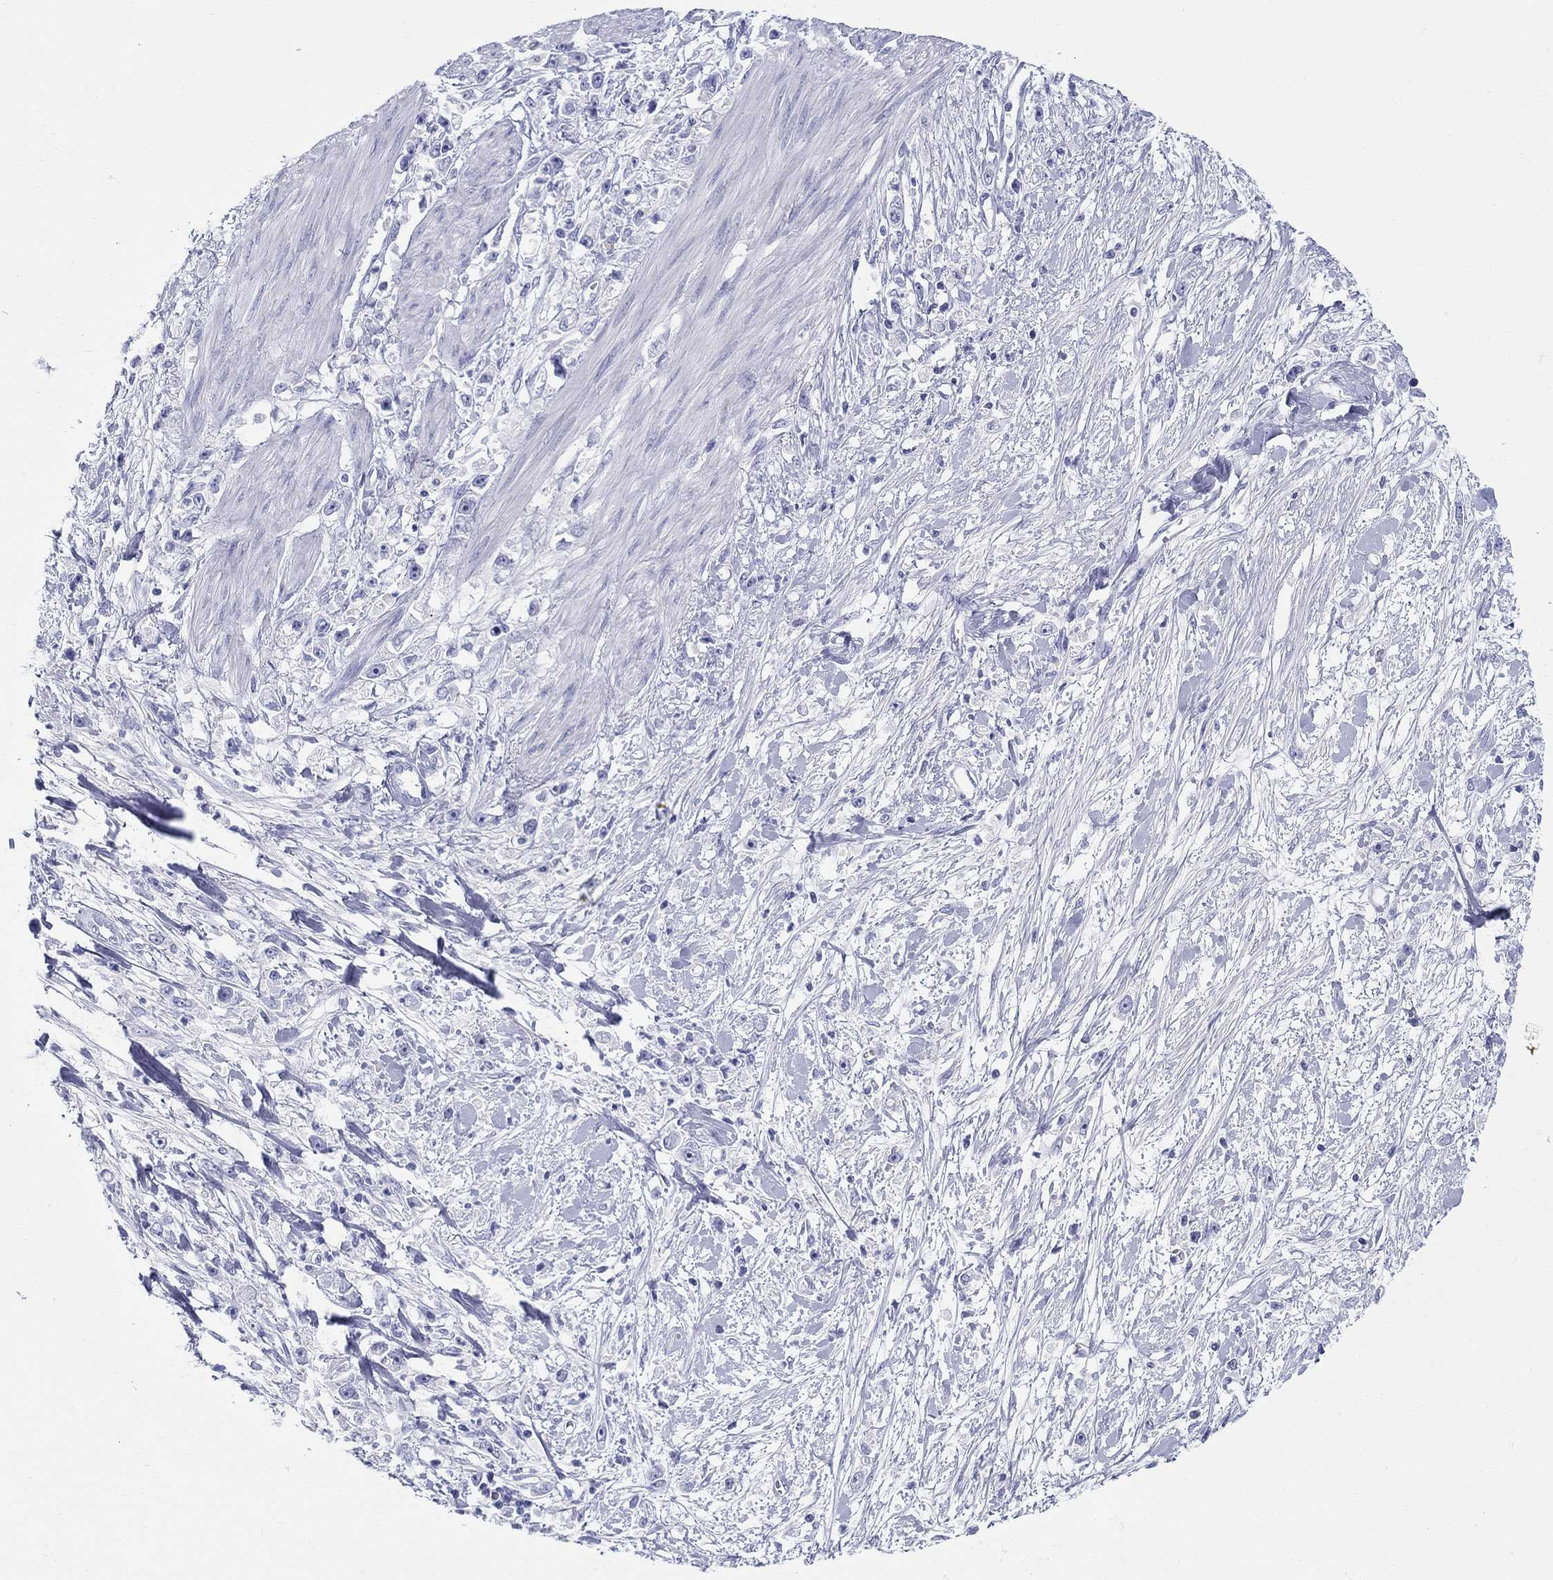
{"staining": {"intensity": "negative", "quantity": "none", "location": "none"}, "tissue": "stomach cancer", "cell_type": "Tumor cells", "image_type": "cancer", "snomed": [{"axis": "morphology", "description": "Adenocarcinoma, NOS"}, {"axis": "topography", "description": "Stomach"}], "caption": "DAB immunohistochemical staining of stomach cancer (adenocarcinoma) displays no significant positivity in tumor cells.", "gene": "LAMP5", "patient": {"sex": "female", "age": 59}}